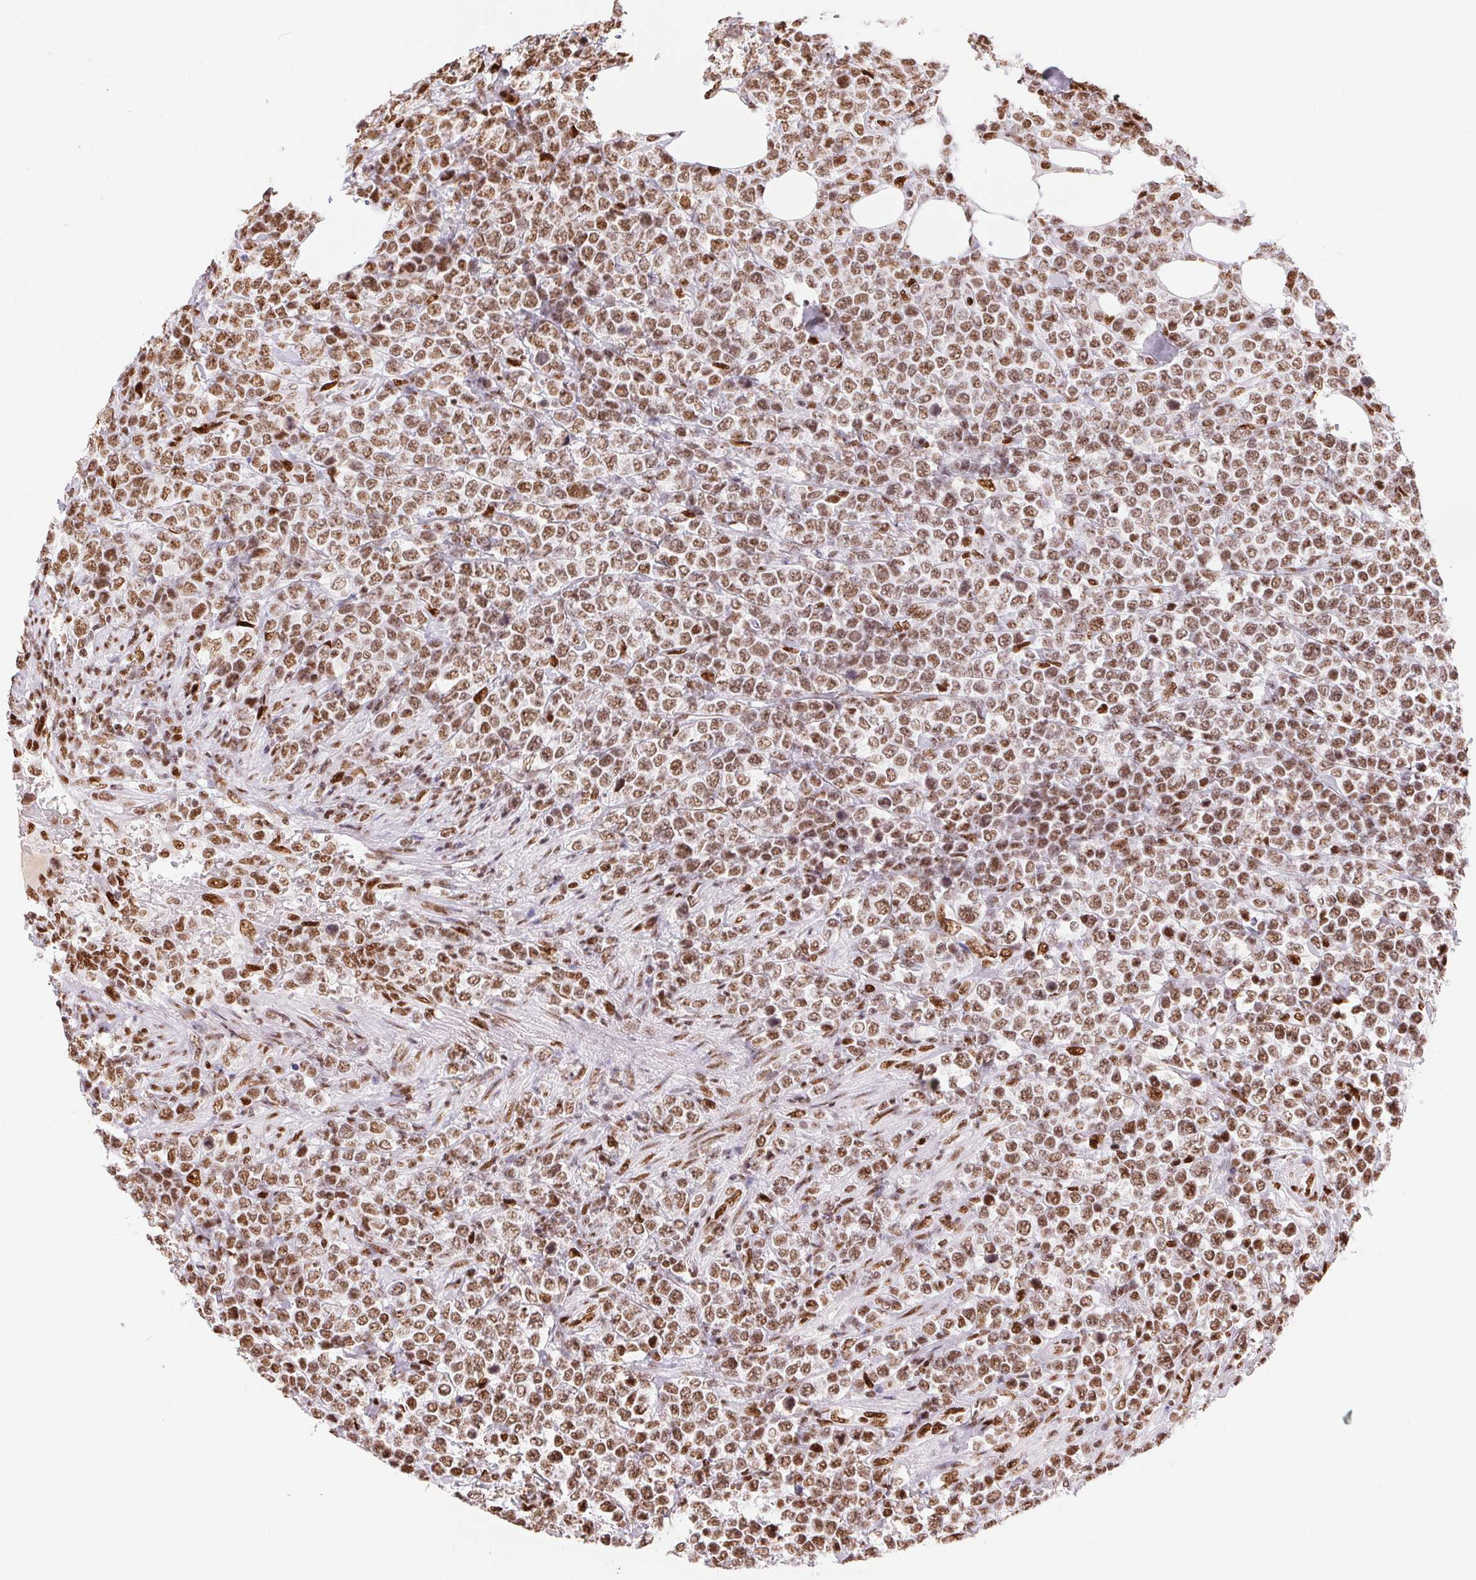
{"staining": {"intensity": "moderate", "quantity": ">75%", "location": "nuclear"}, "tissue": "lymphoma", "cell_type": "Tumor cells", "image_type": "cancer", "snomed": [{"axis": "morphology", "description": "Malignant lymphoma, non-Hodgkin's type, High grade"}, {"axis": "topography", "description": "Soft tissue"}], "caption": "Malignant lymphoma, non-Hodgkin's type (high-grade) stained with DAB immunohistochemistry demonstrates medium levels of moderate nuclear positivity in about >75% of tumor cells. (IHC, brightfield microscopy, high magnification).", "gene": "ZNF80", "patient": {"sex": "female", "age": 56}}